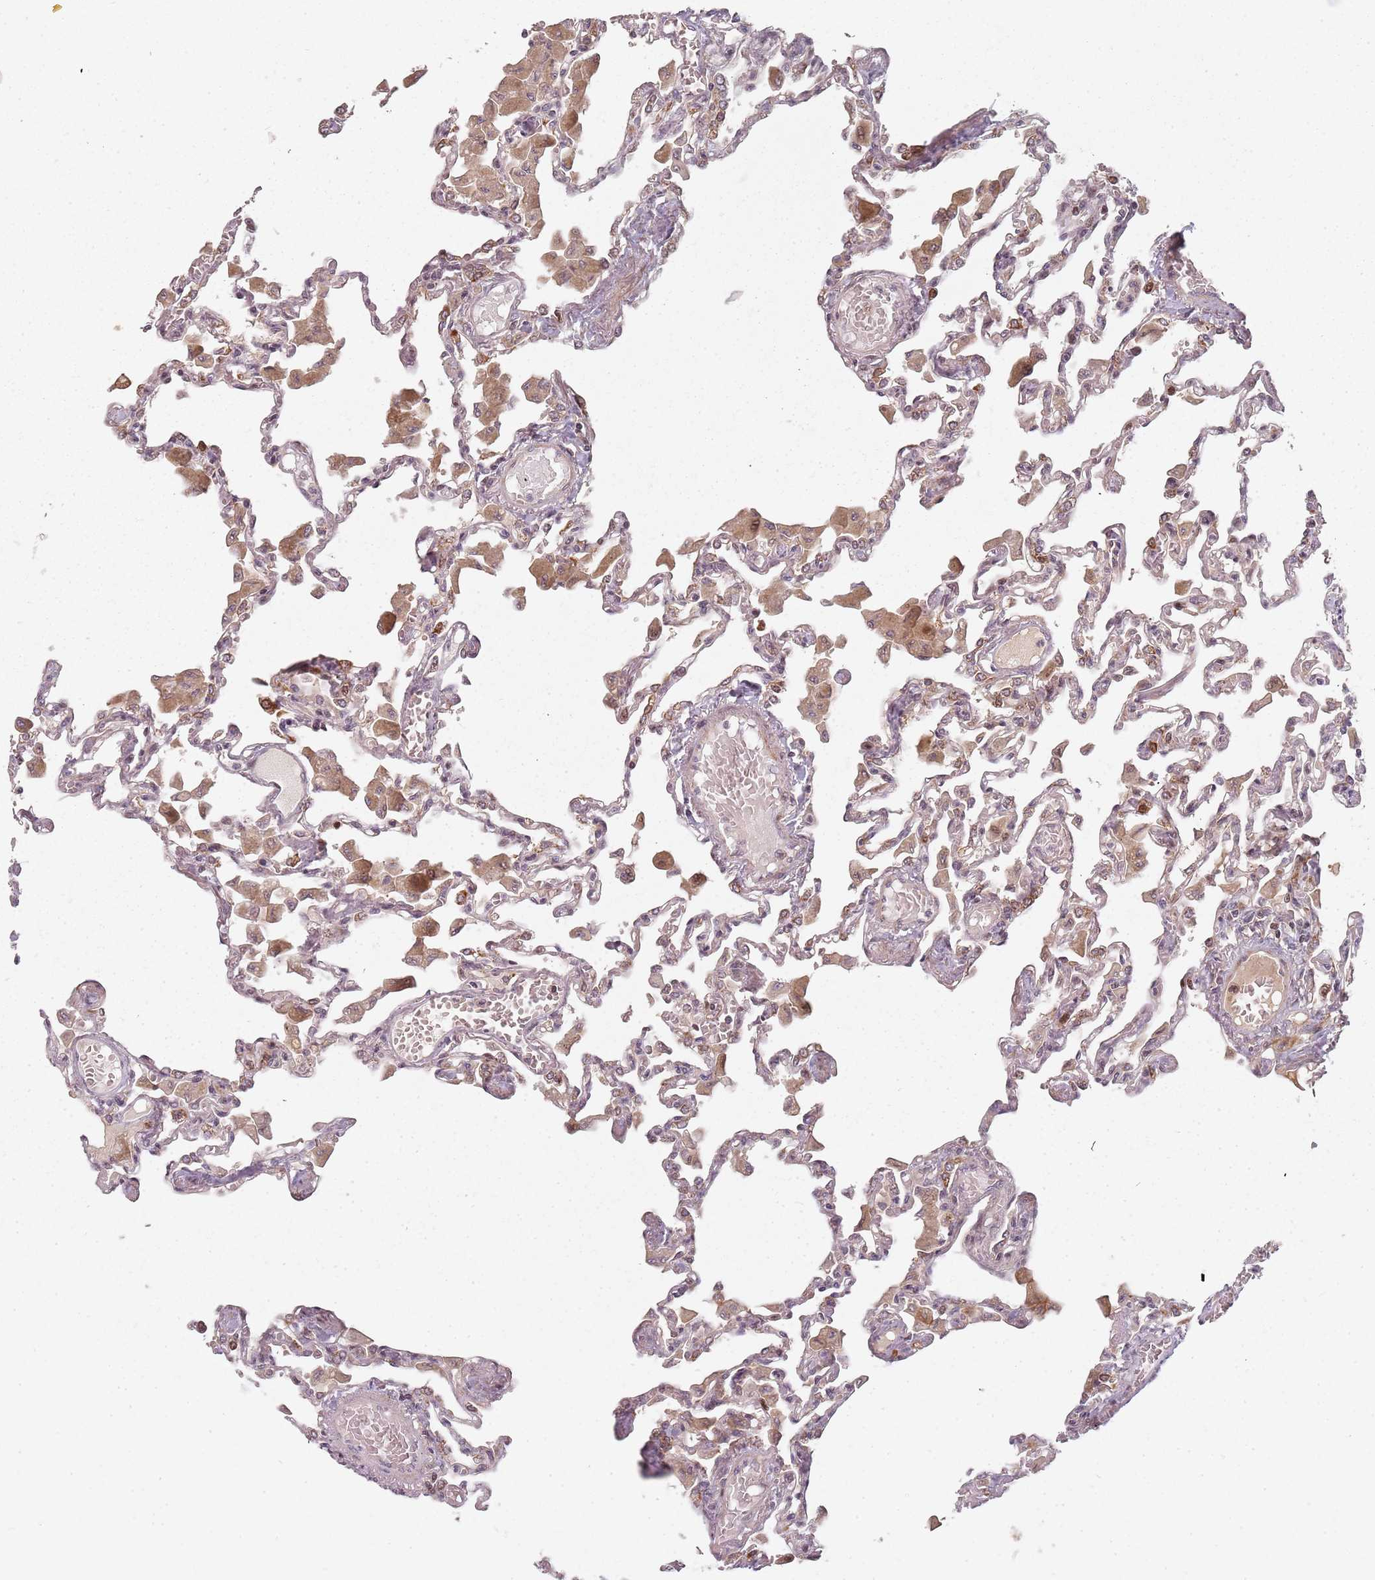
{"staining": {"intensity": "weak", "quantity": "<25%", "location": "cytoplasmic/membranous"}, "tissue": "lung", "cell_type": "Alveolar cells", "image_type": "normal", "snomed": [{"axis": "morphology", "description": "Normal tissue, NOS"}, {"axis": "topography", "description": "Bronchus"}, {"axis": "topography", "description": "Lung"}], "caption": "IHC micrograph of benign lung stained for a protein (brown), which demonstrates no positivity in alveolar cells. The staining is performed using DAB (3,3'-diaminobenzidine) brown chromogen with nuclei counter-stained in using hematoxylin.", "gene": "RPS6KA2", "patient": {"sex": "female", "age": 49}}